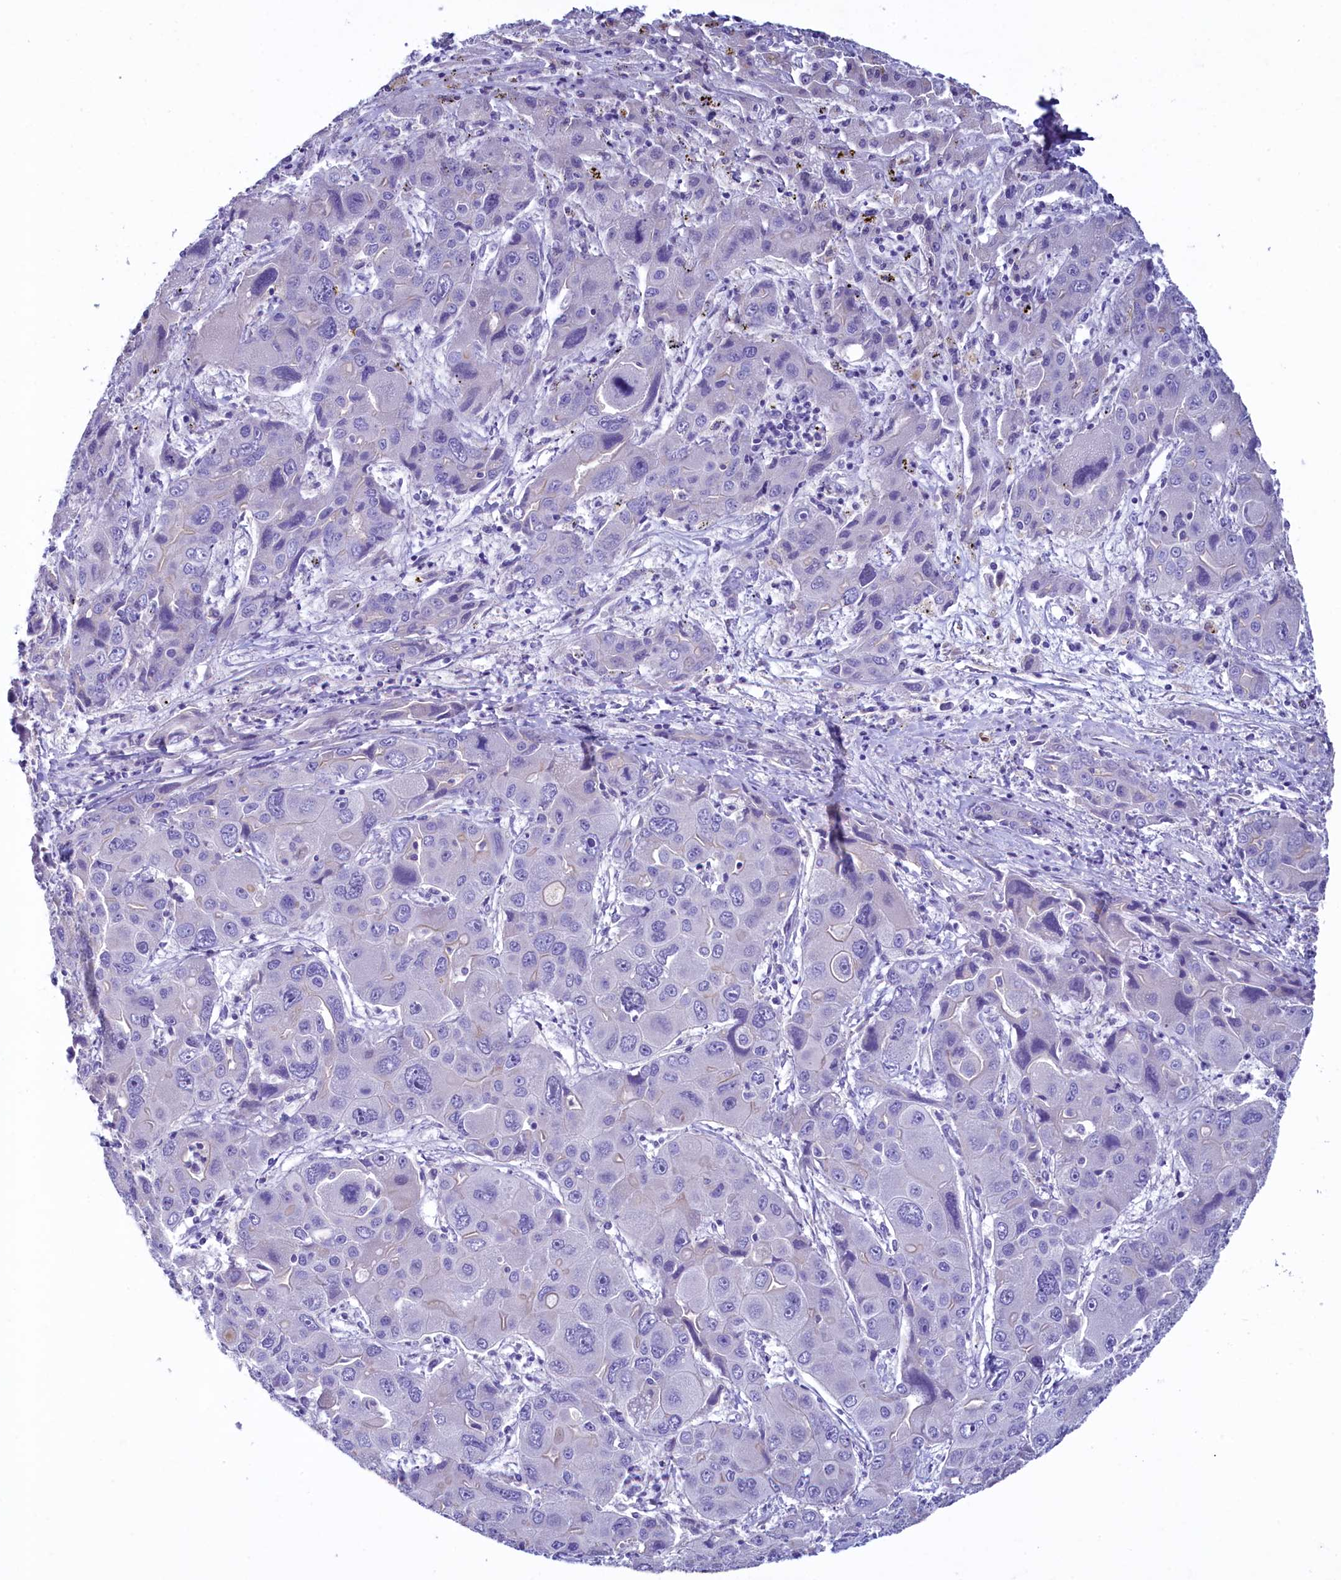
{"staining": {"intensity": "negative", "quantity": "none", "location": "none"}, "tissue": "liver cancer", "cell_type": "Tumor cells", "image_type": "cancer", "snomed": [{"axis": "morphology", "description": "Cholangiocarcinoma"}, {"axis": "topography", "description": "Liver"}], "caption": "DAB (3,3'-diaminobenzidine) immunohistochemical staining of human liver cancer (cholangiocarcinoma) demonstrates no significant positivity in tumor cells.", "gene": "KRBOX5", "patient": {"sex": "male", "age": 67}}